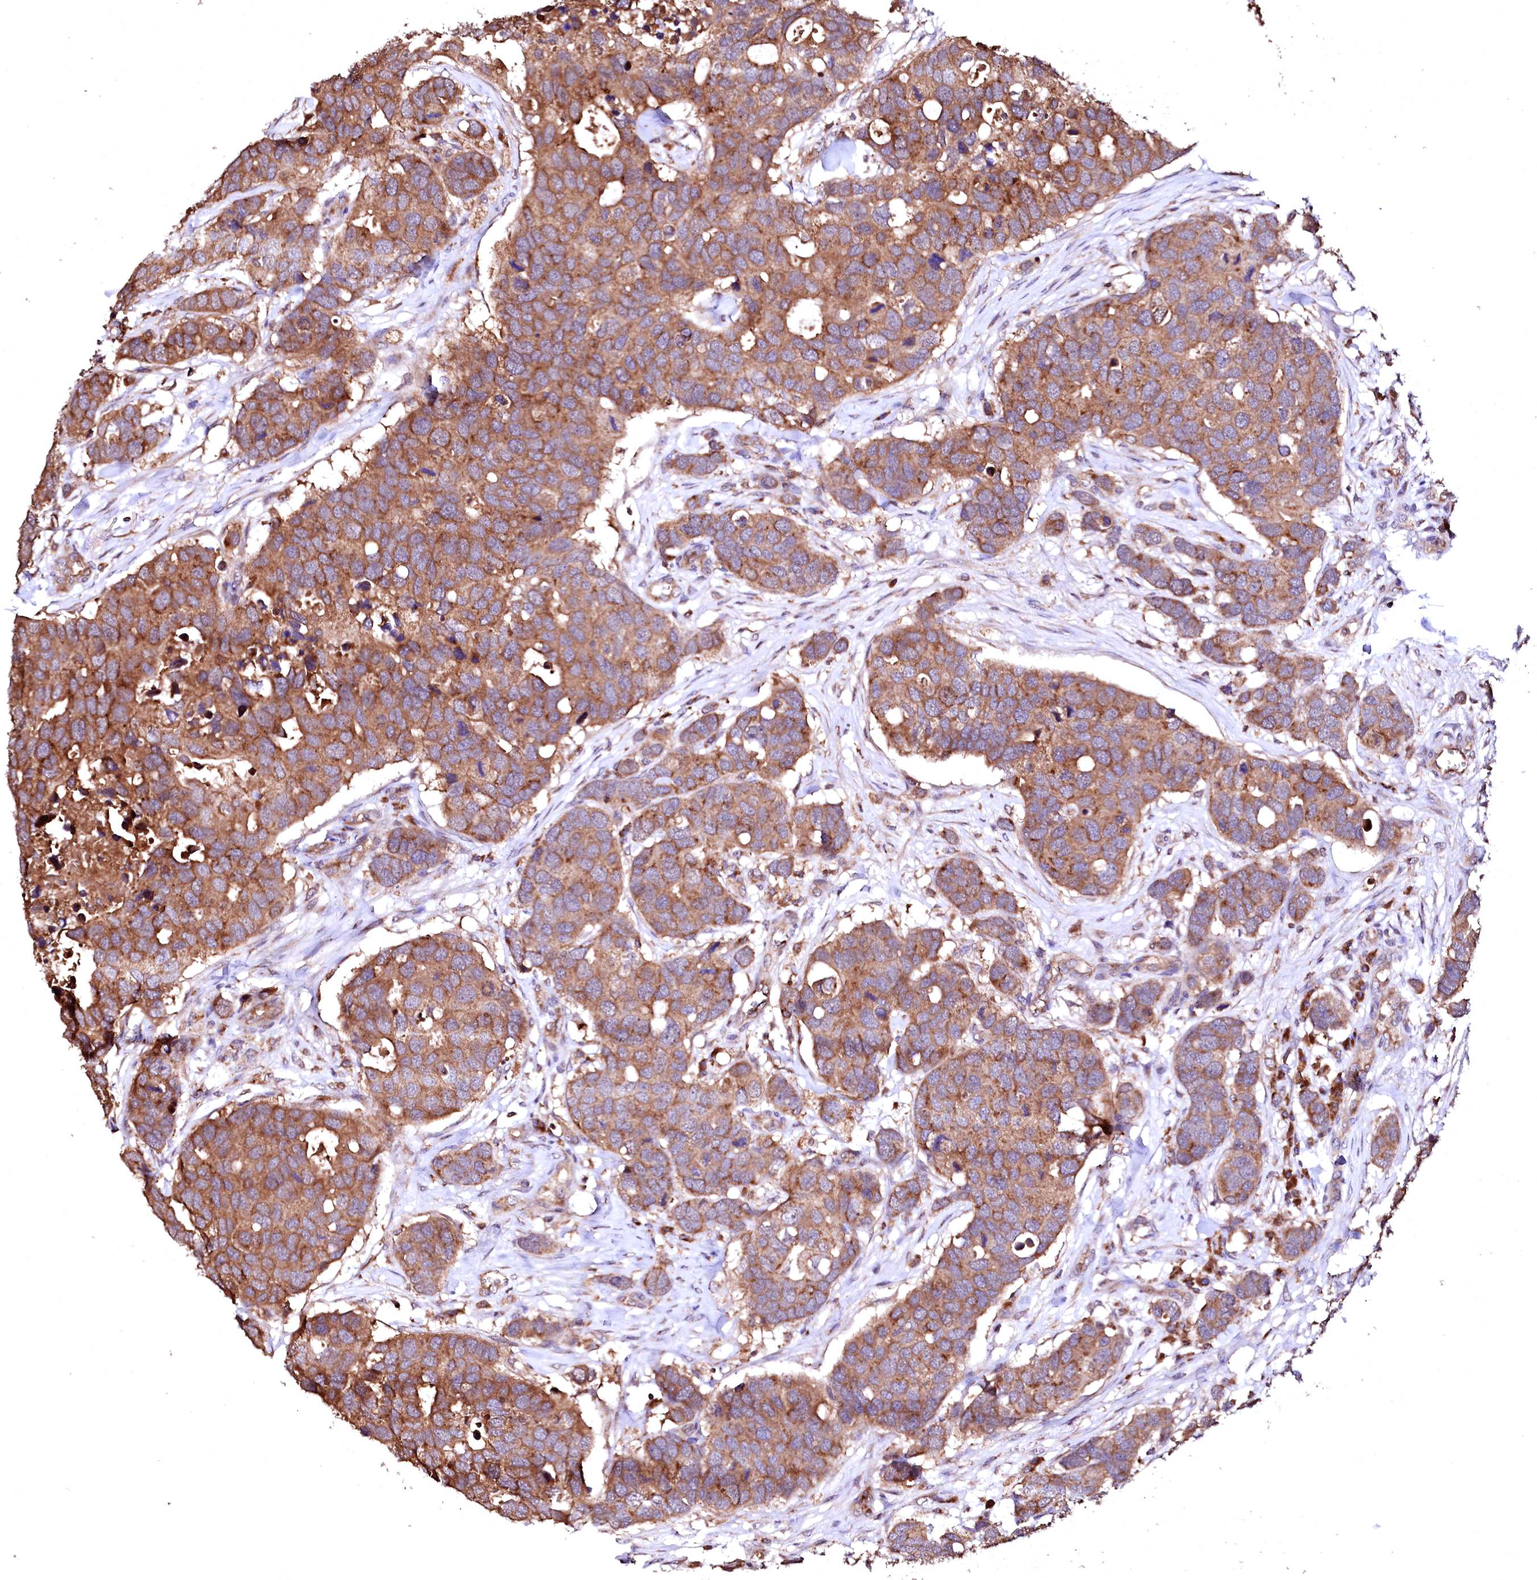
{"staining": {"intensity": "moderate", "quantity": ">75%", "location": "cytoplasmic/membranous"}, "tissue": "breast cancer", "cell_type": "Tumor cells", "image_type": "cancer", "snomed": [{"axis": "morphology", "description": "Duct carcinoma"}, {"axis": "topography", "description": "Breast"}], "caption": "Infiltrating ductal carcinoma (breast) stained with immunohistochemistry reveals moderate cytoplasmic/membranous expression in about >75% of tumor cells.", "gene": "ST3GAL1", "patient": {"sex": "female", "age": 83}}